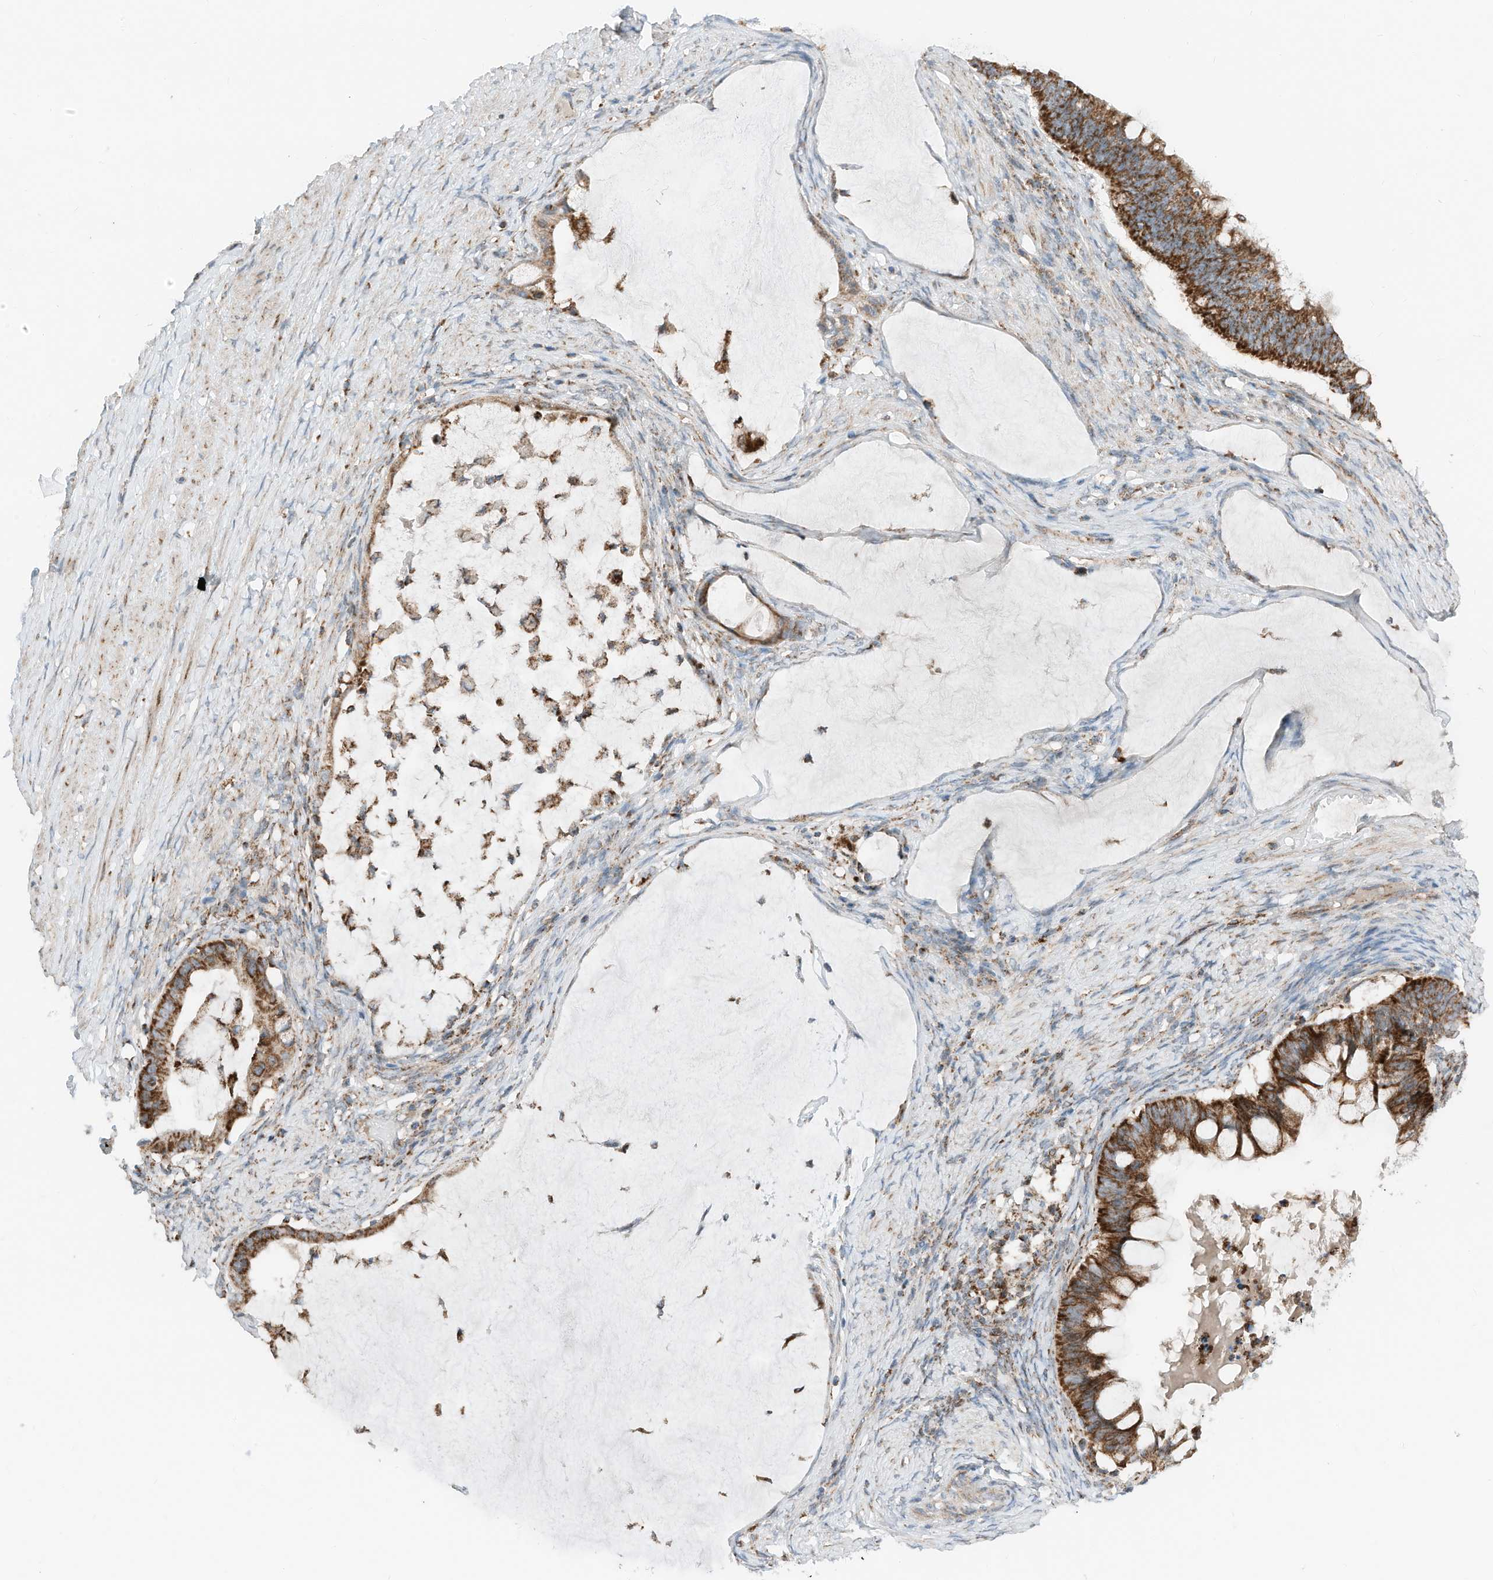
{"staining": {"intensity": "strong", "quantity": ">75%", "location": "cytoplasmic/membranous"}, "tissue": "ovarian cancer", "cell_type": "Tumor cells", "image_type": "cancer", "snomed": [{"axis": "morphology", "description": "Cystadenocarcinoma, mucinous, NOS"}, {"axis": "topography", "description": "Ovary"}], "caption": "This is a photomicrograph of immunohistochemistry staining of ovarian cancer (mucinous cystadenocarcinoma), which shows strong staining in the cytoplasmic/membranous of tumor cells.", "gene": "RMND1", "patient": {"sex": "female", "age": 61}}